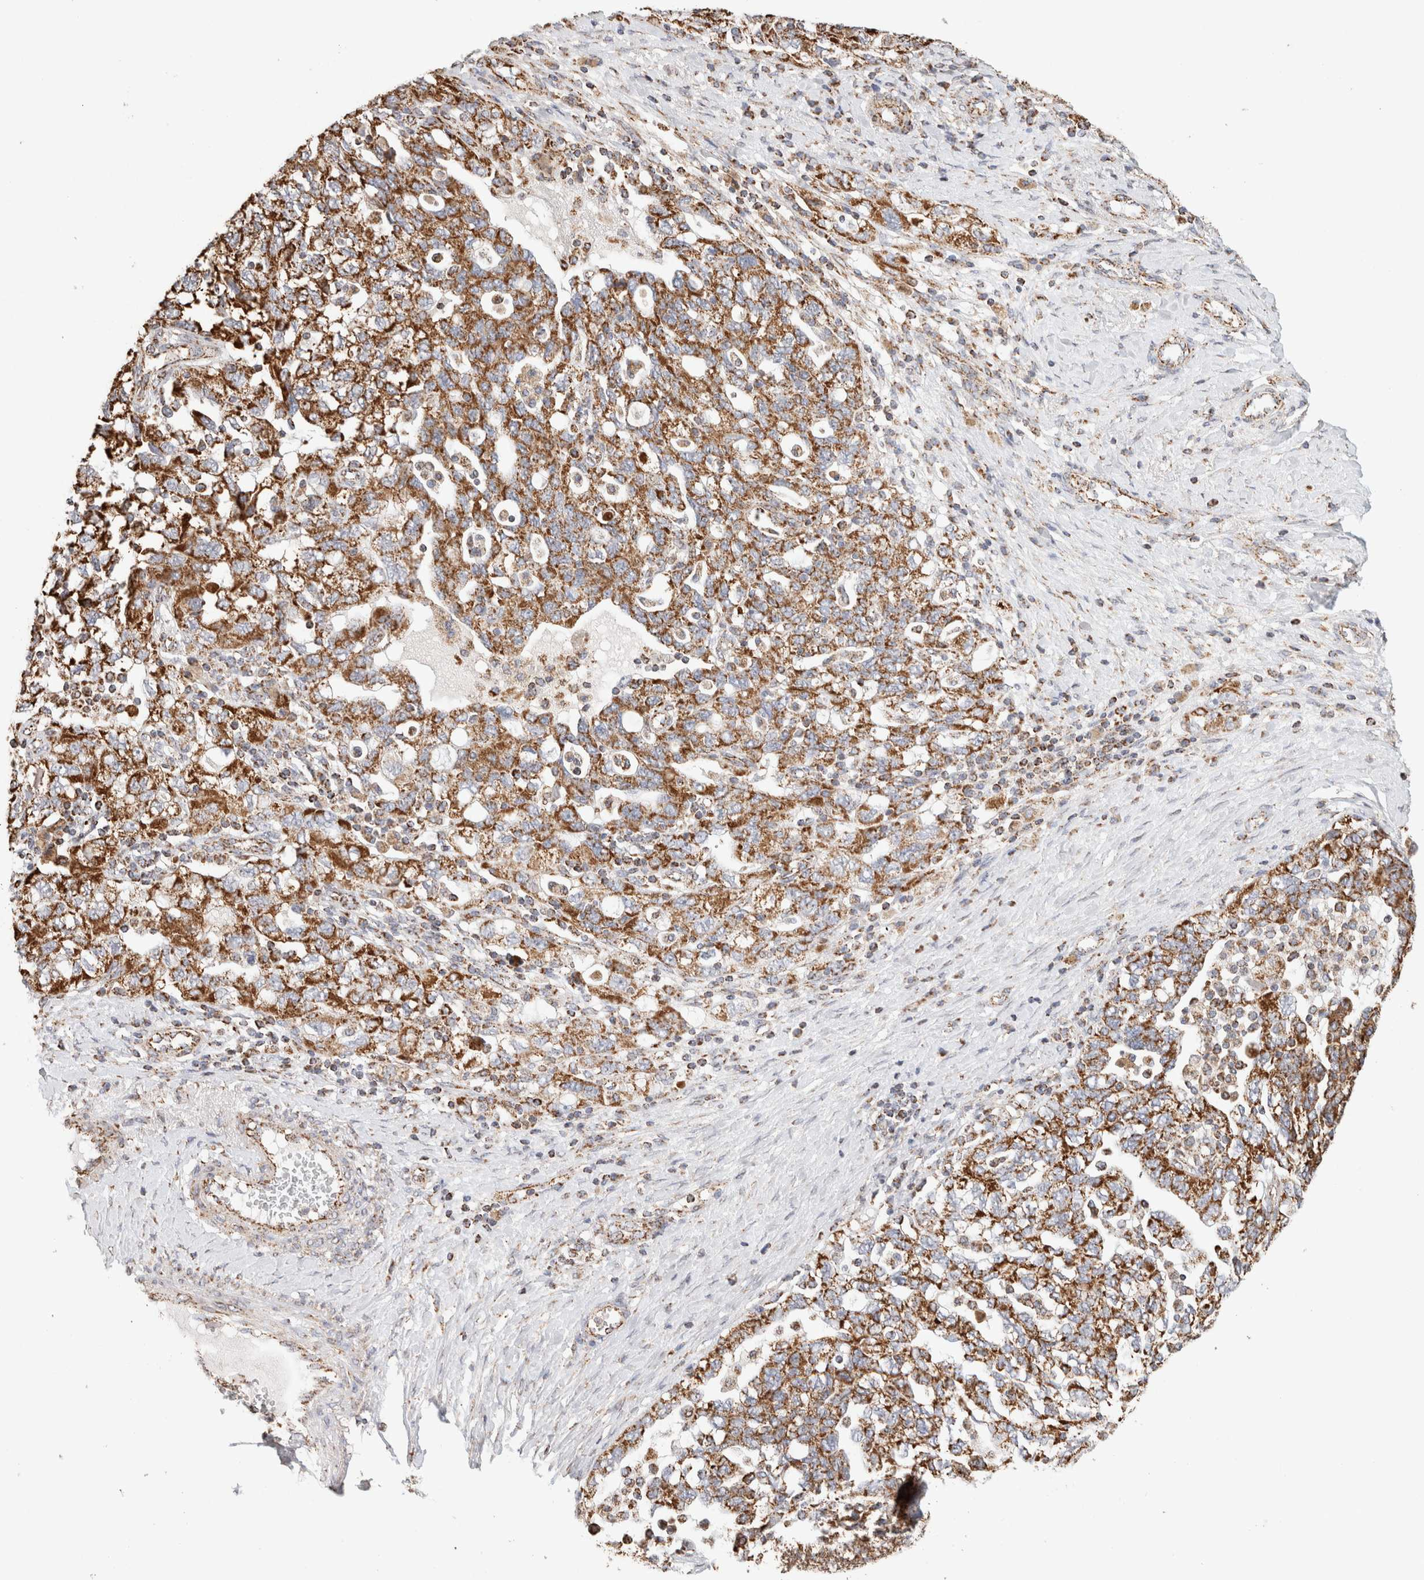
{"staining": {"intensity": "moderate", "quantity": ">75%", "location": "cytoplasmic/membranous"}, "tissue": "ovarian cancer", "cell_type": "Tumor cells", "image_type": "cancer", "snomed": [{"axis": "morphology", "description": "Carcinoma, NOS"}, {"axis": "morphology", "description": "Cystadenocarcinoma, serous, NOS"}, {"axis": "topography", "description": "Ovary"}], "caption": "Brown immunohistochemical staining in ovarian serous cystadenocarcinoma reveals moderate cytoplasmic/membranous staining in approximately >75% of tumor cells. (brown staining indicates protein expression, while blue staining denotes nuclei).", "gene": "C1QBP", "patient": {"sex": "female", "age": 69}}